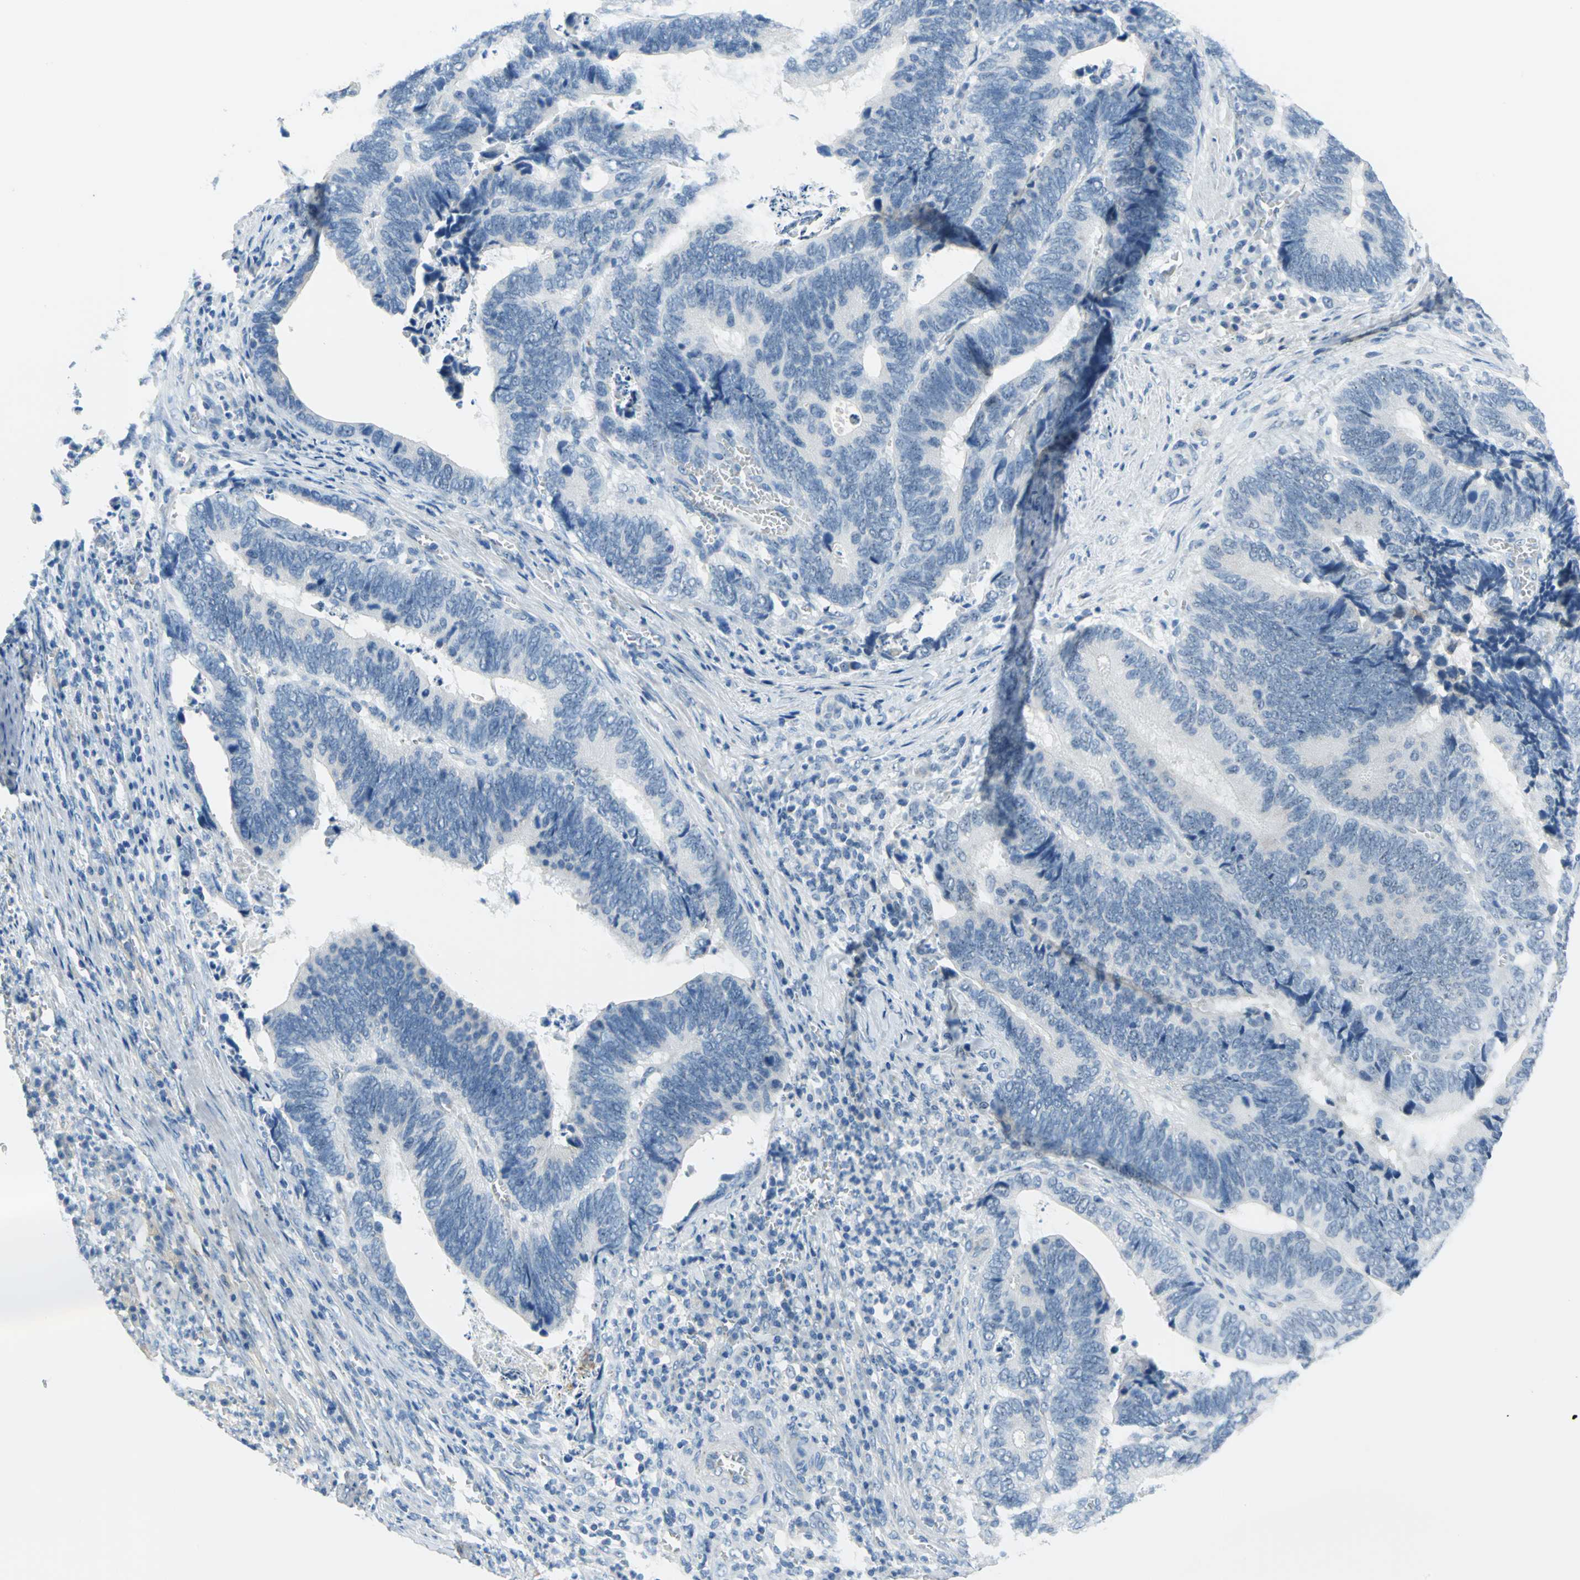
{"staining": {"intensity": "negative", "quantity": "none", "location": "none"}, "tissue": "colorectal cancer", "cell_type": "Tumor cells", "image_type": "cancer", "snomed": [{"axis": "morphology", "description": "Adenocarcinoma, NOS"}, {"axis": "topography", "description": "Colon"}], "caption": "Tumor cells show no significant positivity in colorectal adenocarcinoma.", "gene": "MUC4", "patient": {"sex": "male", "age": 72}}